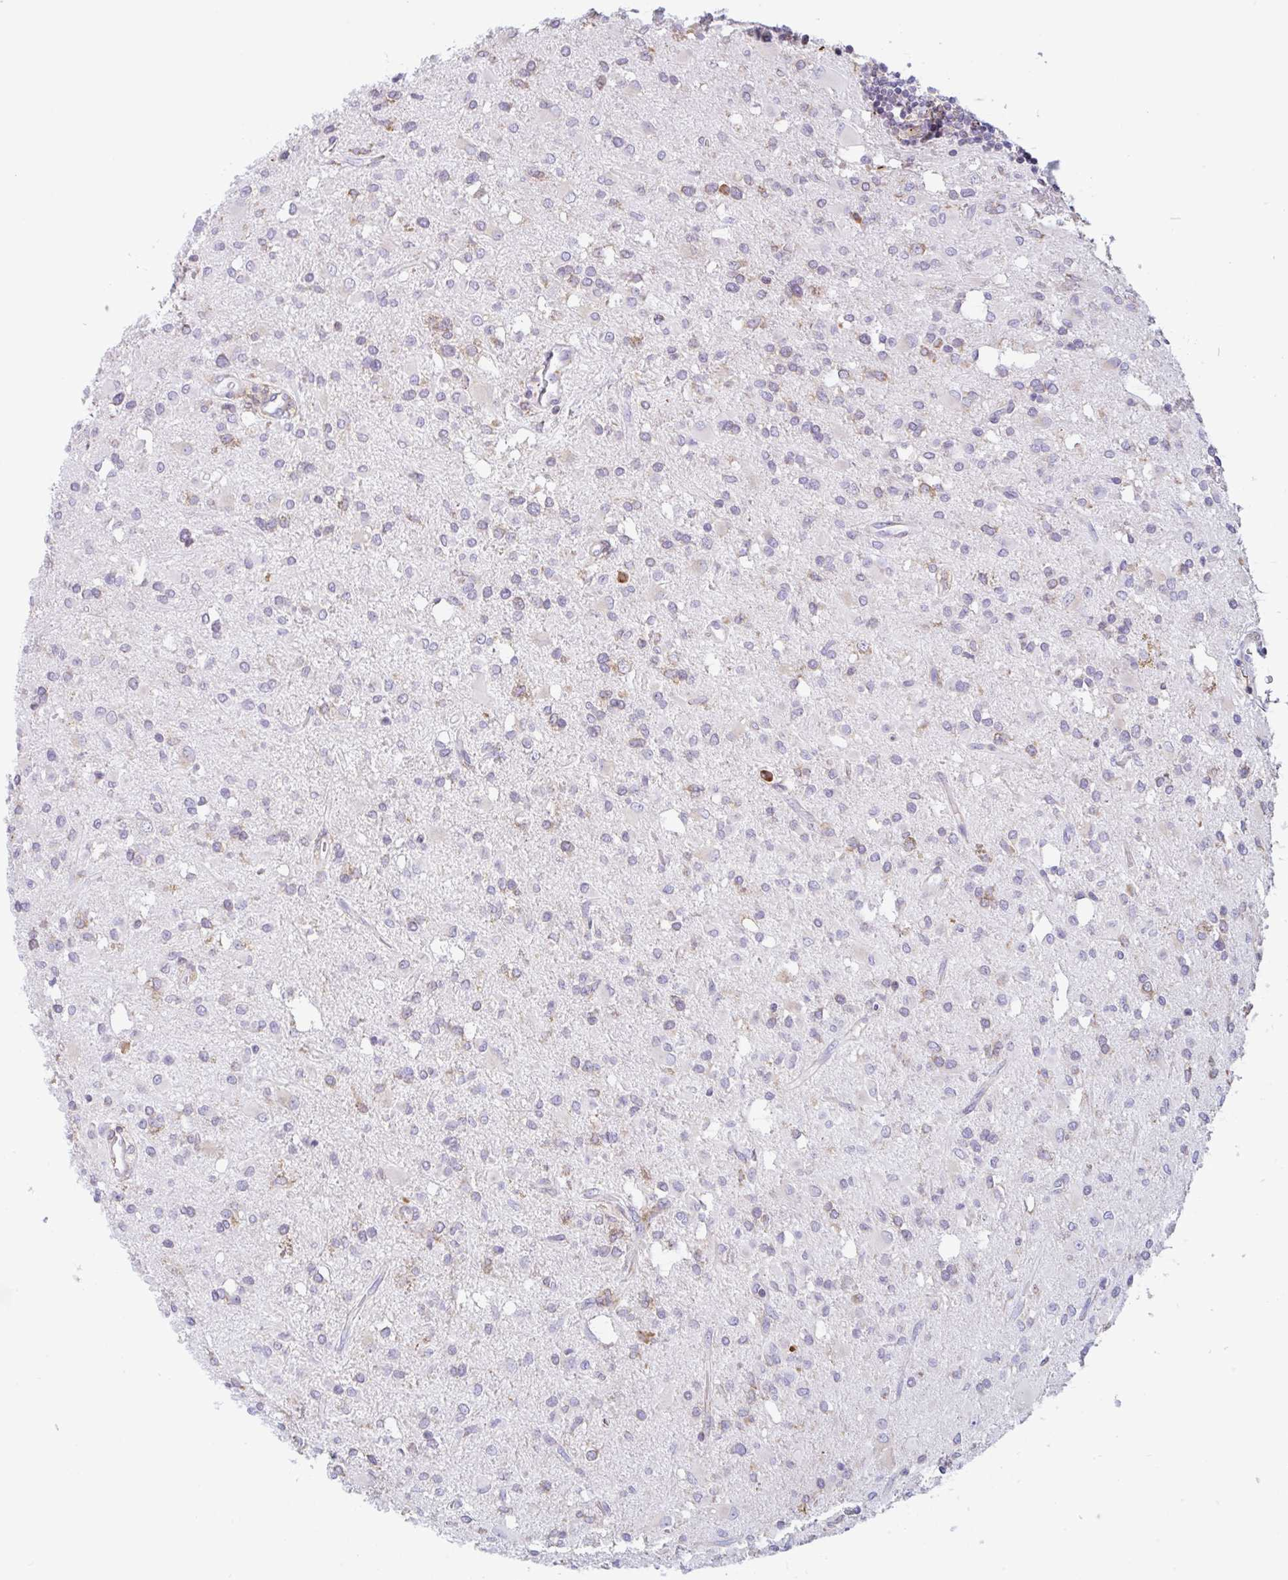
{"staining": {"intensity": "negative", "quantity": "none", "location": "none"}, "tissue": "glioma", "cell_type": "Tumor cells", "image_type": "cancer", "snomed": [{"axis": "morphology", "description": "Glioma, malignant, Low grade"}, {"axis": "topography", "description": "Brain"}], "caption": "High power microscopy photomicrograph of an immunohistochemistry image of glioma, revealing no significant staining in tumor cells.", "gene": "DOK4", "patient": {"sex": "female", "age": 33}}